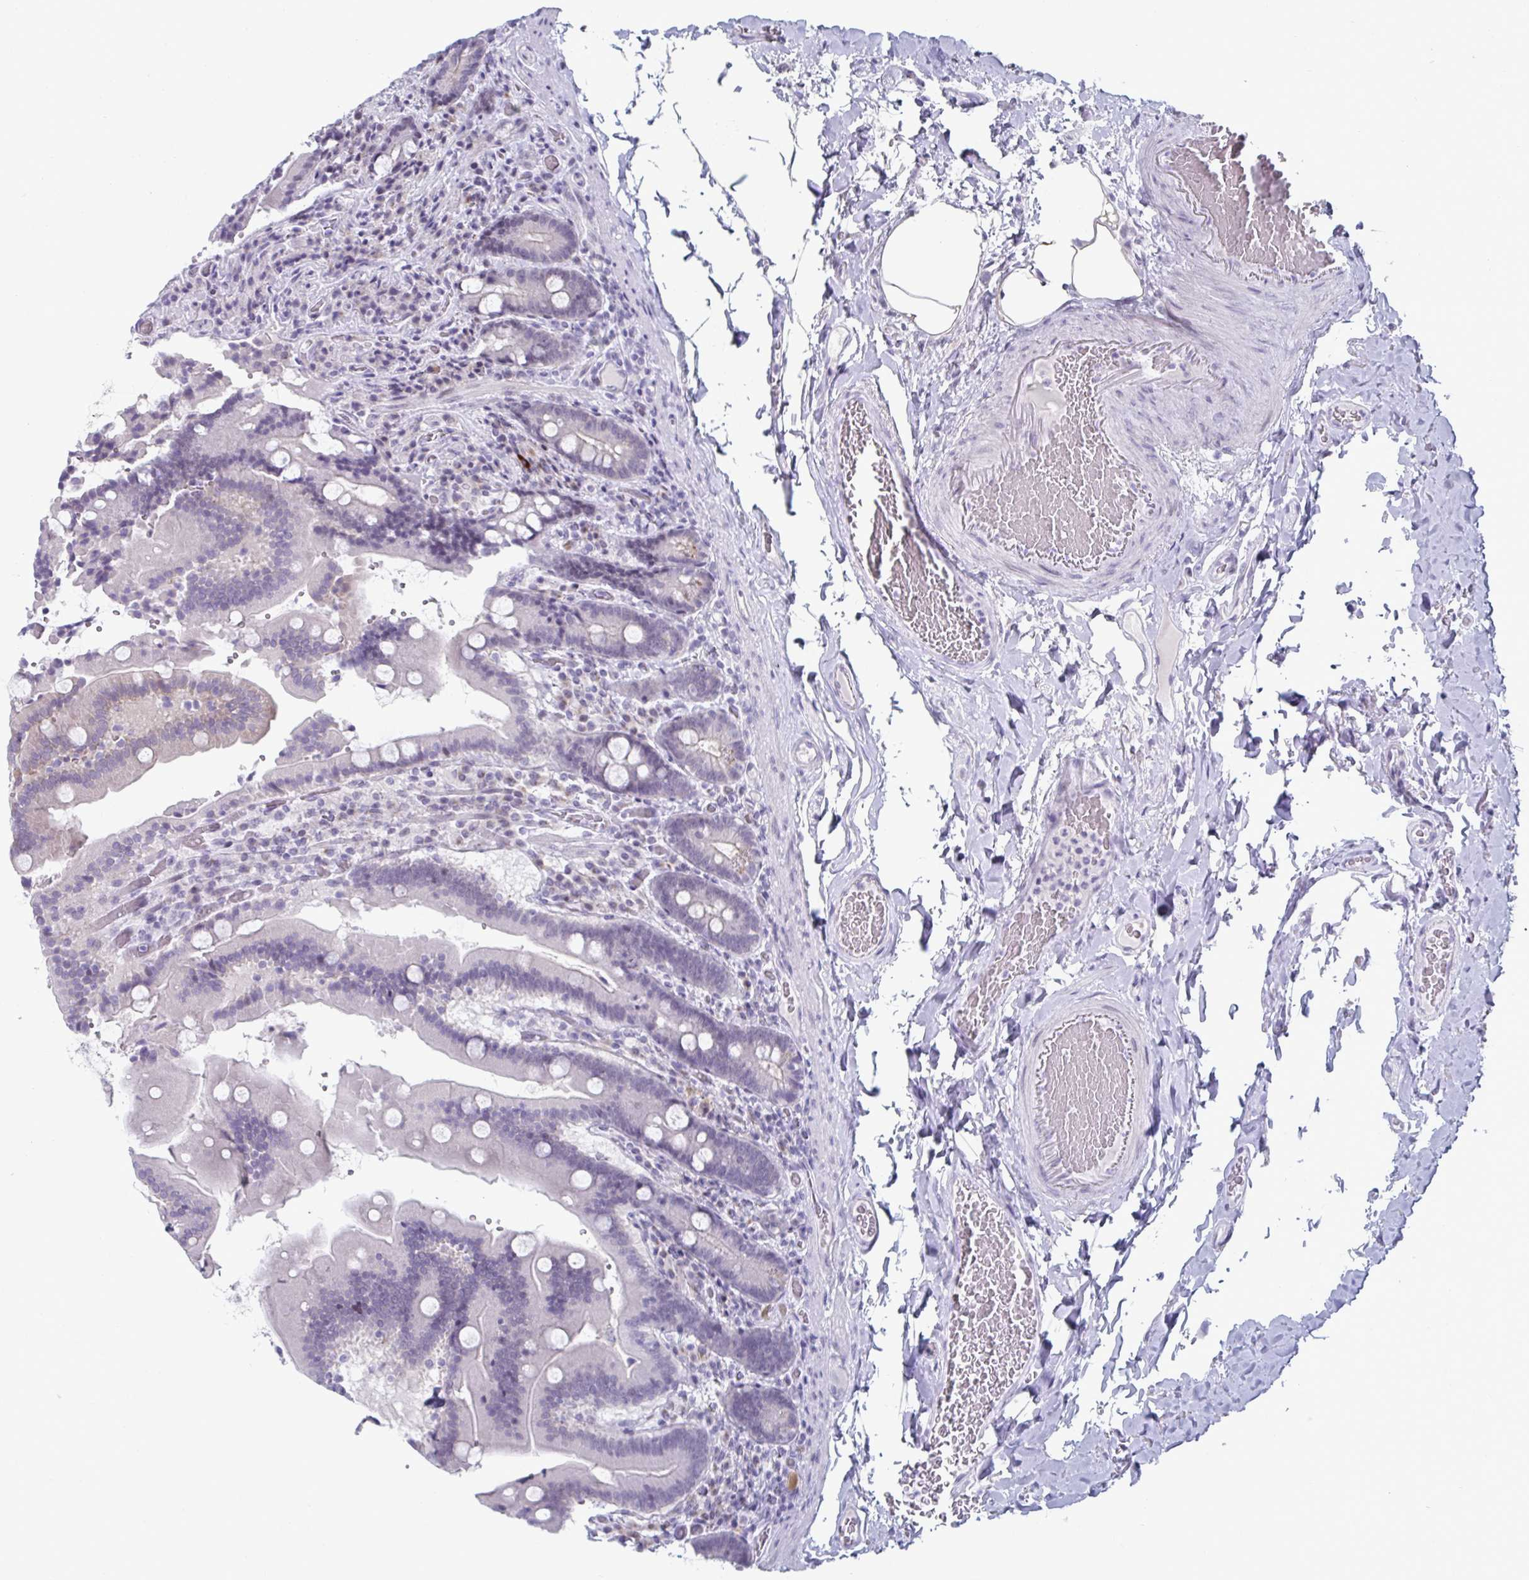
{"staining": {"intensity": "negative", "quantity": "none", "location": "none"}, "tissue": "duodenum", "cell_type": "Glandular cells", "image_type": "normal", "snomed": [{"axis": "morphology", "description": "Normal tissue, NOS"}, {"axis": "topography", "description": "Duodenum"}], "caption": "The micrograph displays no significant positivity in glandular cells of duodenum. (Immunohistochemistry, brightfield microscopy, high magnification).", "gene": "VSIG10L", "patient": {"sex": "female", "age": 62}}